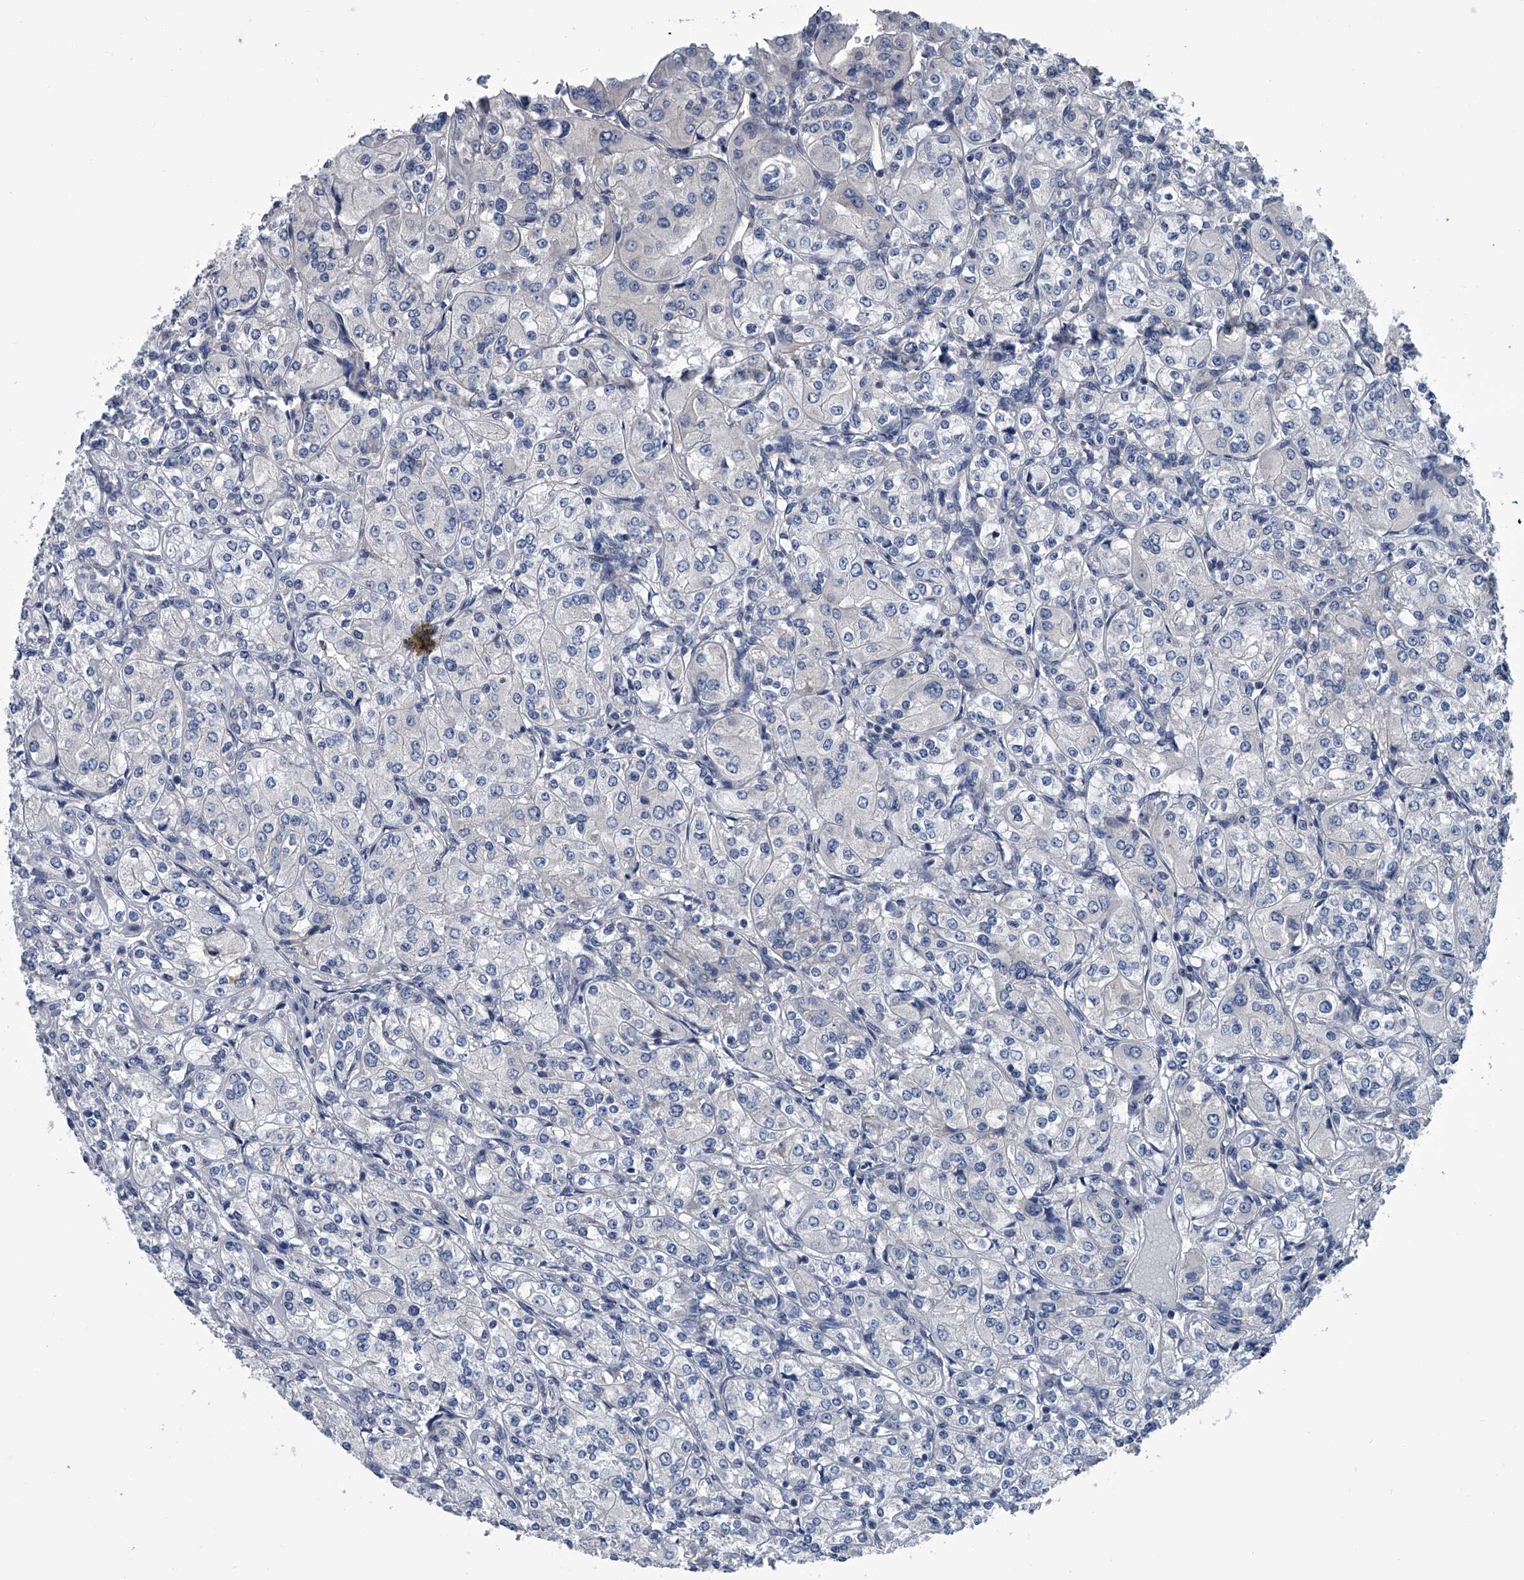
{"staining": {"intensity": "negative", "quantity": "none", "location": "none"}, "tissue": "renal cancer", "cell_type": "Tumor cells", "image_type": "cancer", "snomed": [{"axis": "morphology", "description": "Adenocarcinoma, NOS"}, {"axis": "topography", "description": "Kidney"}], "caption": "Immunohistochemistry (IHC) micrograph of renal cancer stained for a protein (brown), which exhibits no expression in tumor cells.", "gene": "PPP2R5D", "patient": {"sex": "male", "age": 77}}